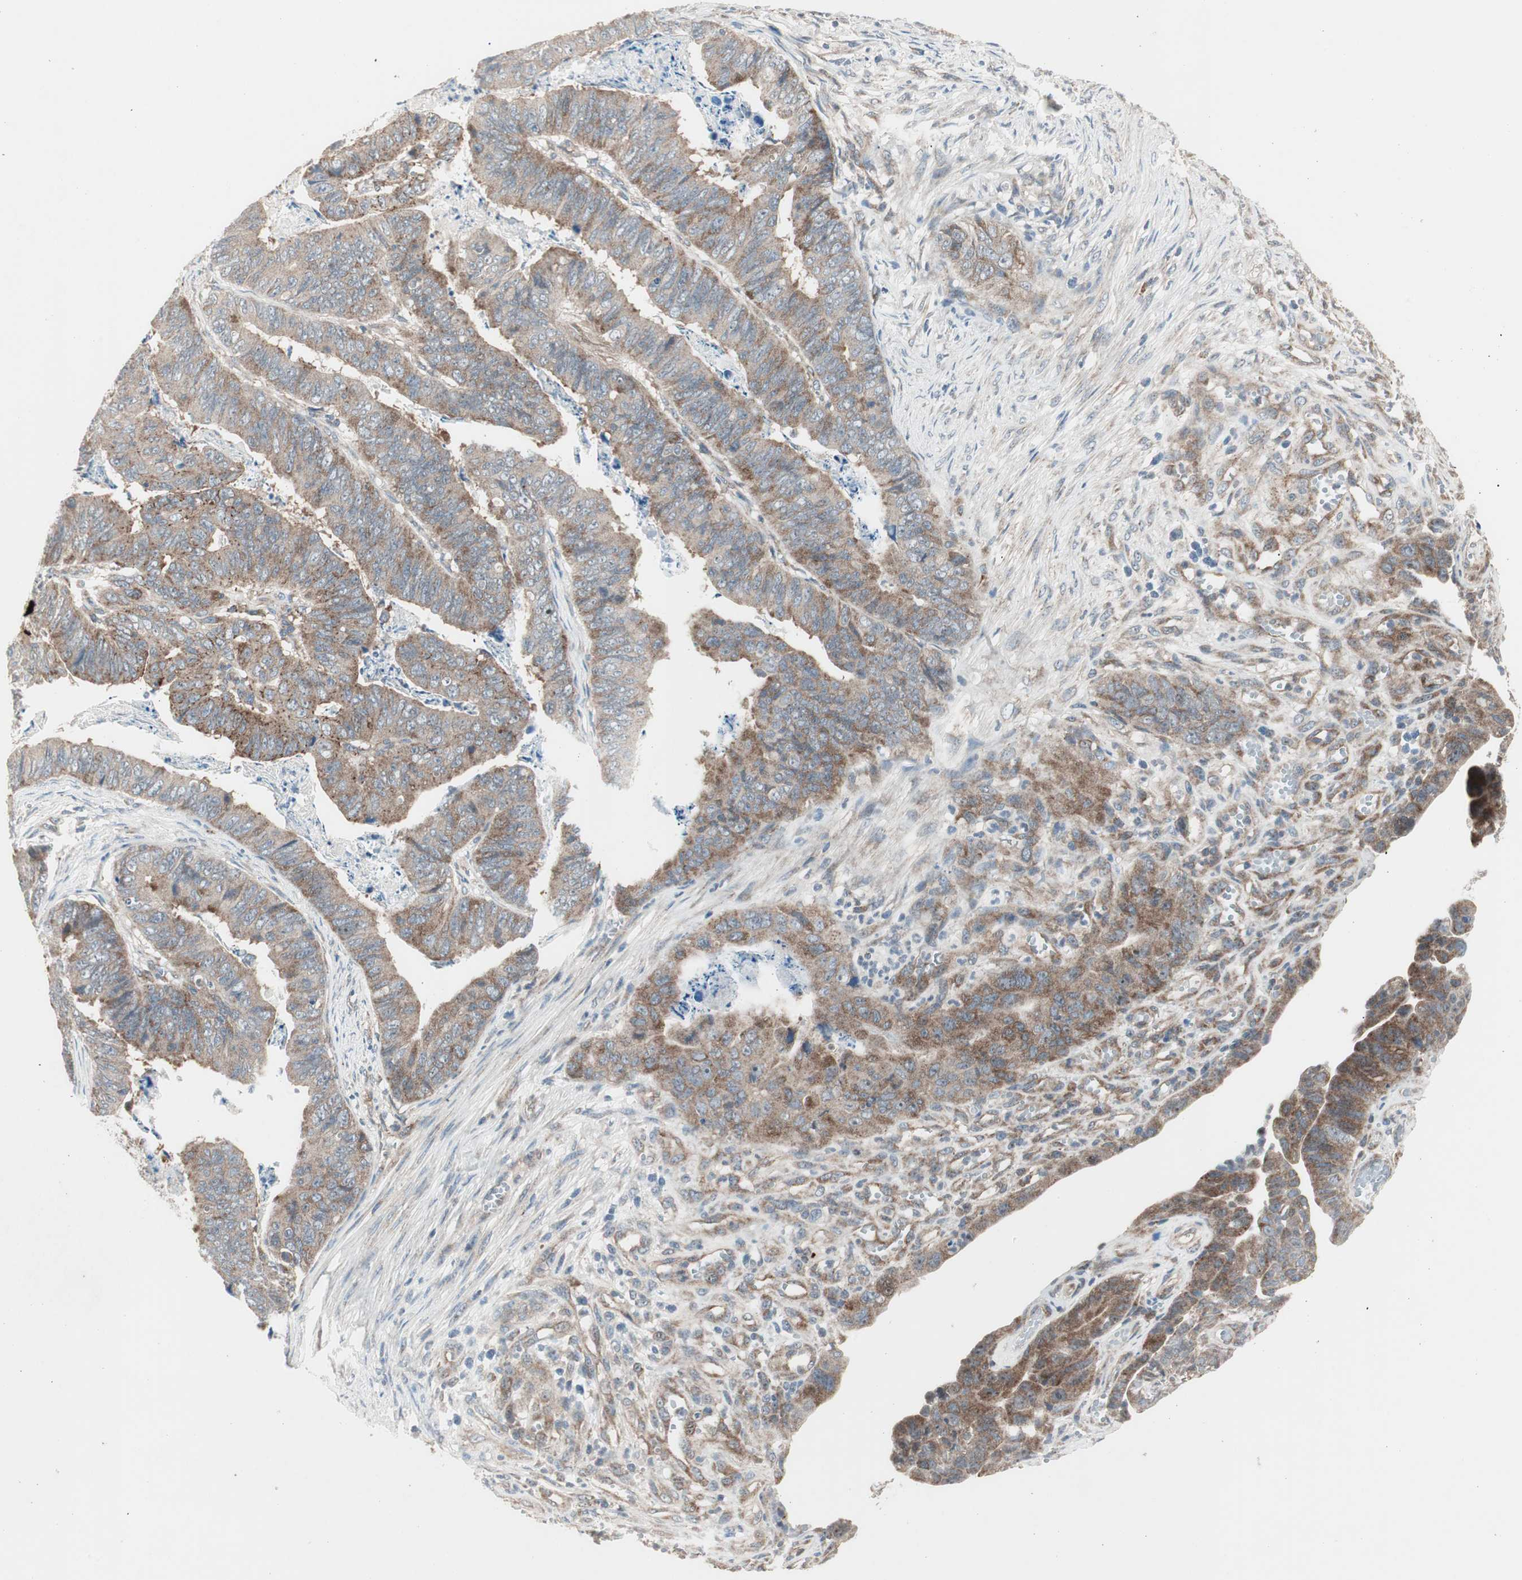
{"staining": {"intensity": "moderate", "quantity": ">75%", "location": "cytoplasmic/membranous"}, "tissue": "stomach cancer", "cell_type": "Tumor cells", "image_type": "cancer", "snomed": [{"axis": "morphology", "description": "Adenocarcinoma, NOS"}, {"axis": "topography", "description": "Stomach, lower"}], "caption": "Protein expression analysis of human stomach adenocarcinoma reveals moderate cytoplasmic/membranous positivity in approximately >75% of tumor cells.", "gene": "CCL14", "patient": {"sex": "male", "age": 77}}